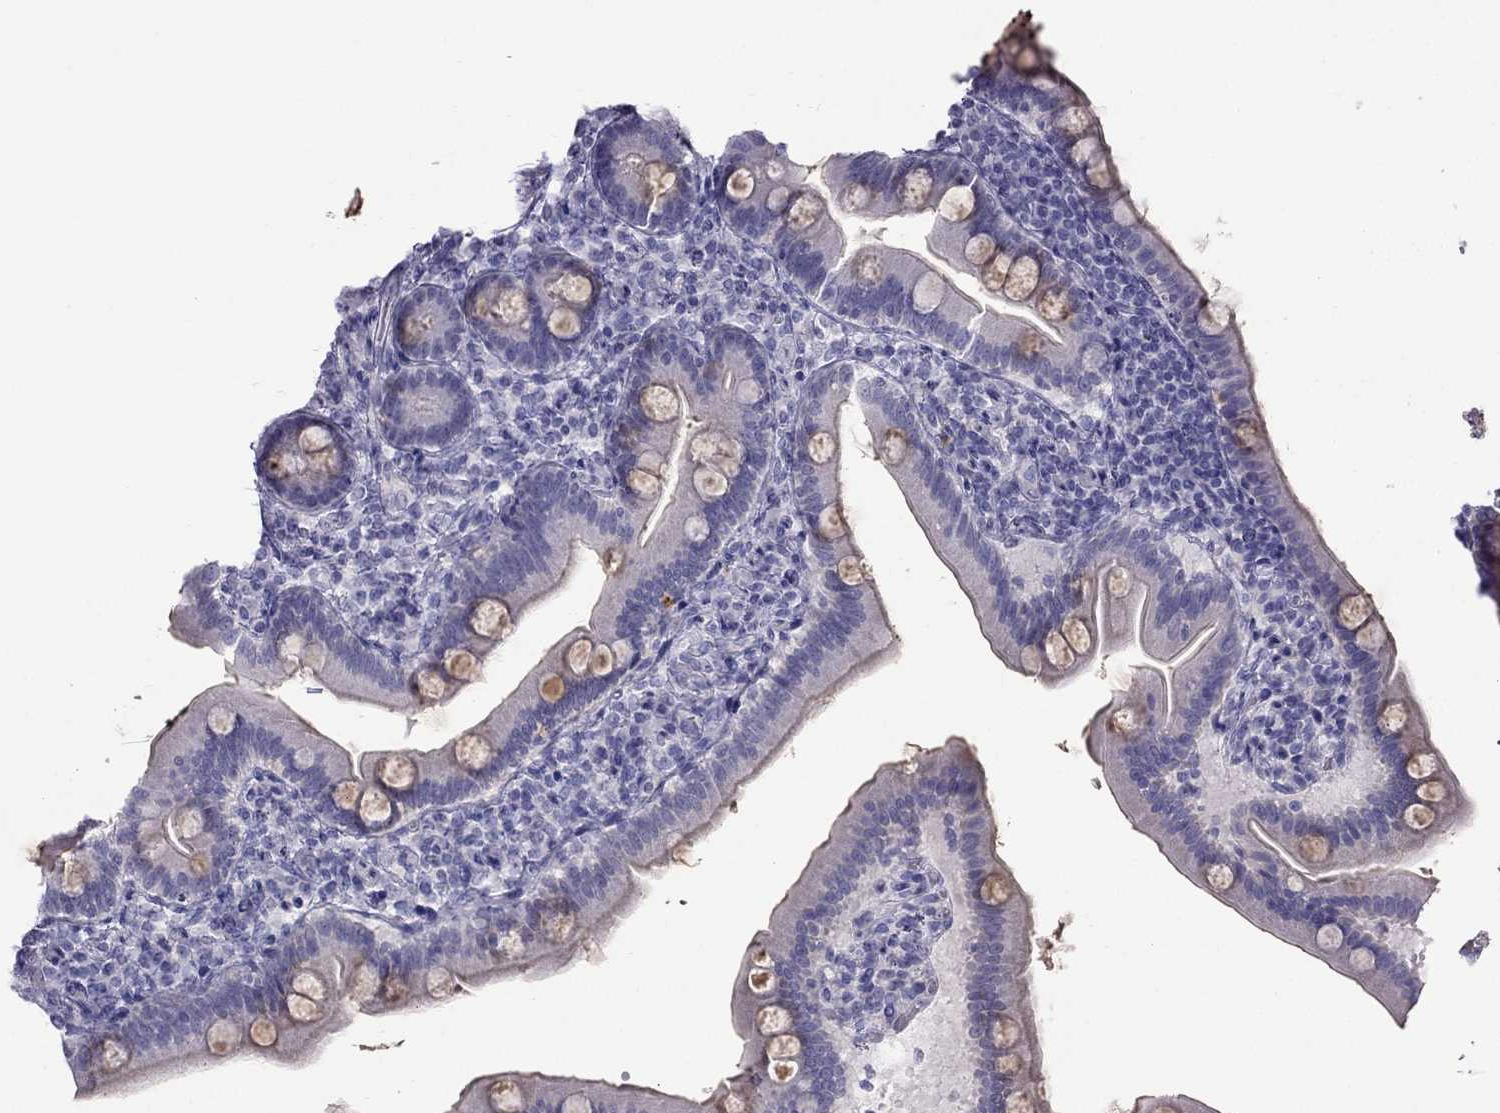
{"staining": {"intensity": "negative", "quantity": "none", "location": "none"}, "tissue": "small intestine", "cell_type": "Glandular cells", "image_type": "normal", "snomed": [{"axis": "morphology", "description": "Normal tissue, NOS"}, {"axis": "topography", "description": "Small intestine"}], "caption": "Immunohistochemistry (IHC) micrograph of normal small intestine: small intestine stained with DAB displays no significant protein positivity in glandular cells.", "gene": "ERC2", "patient": {"sex": "male", "age": 66}}